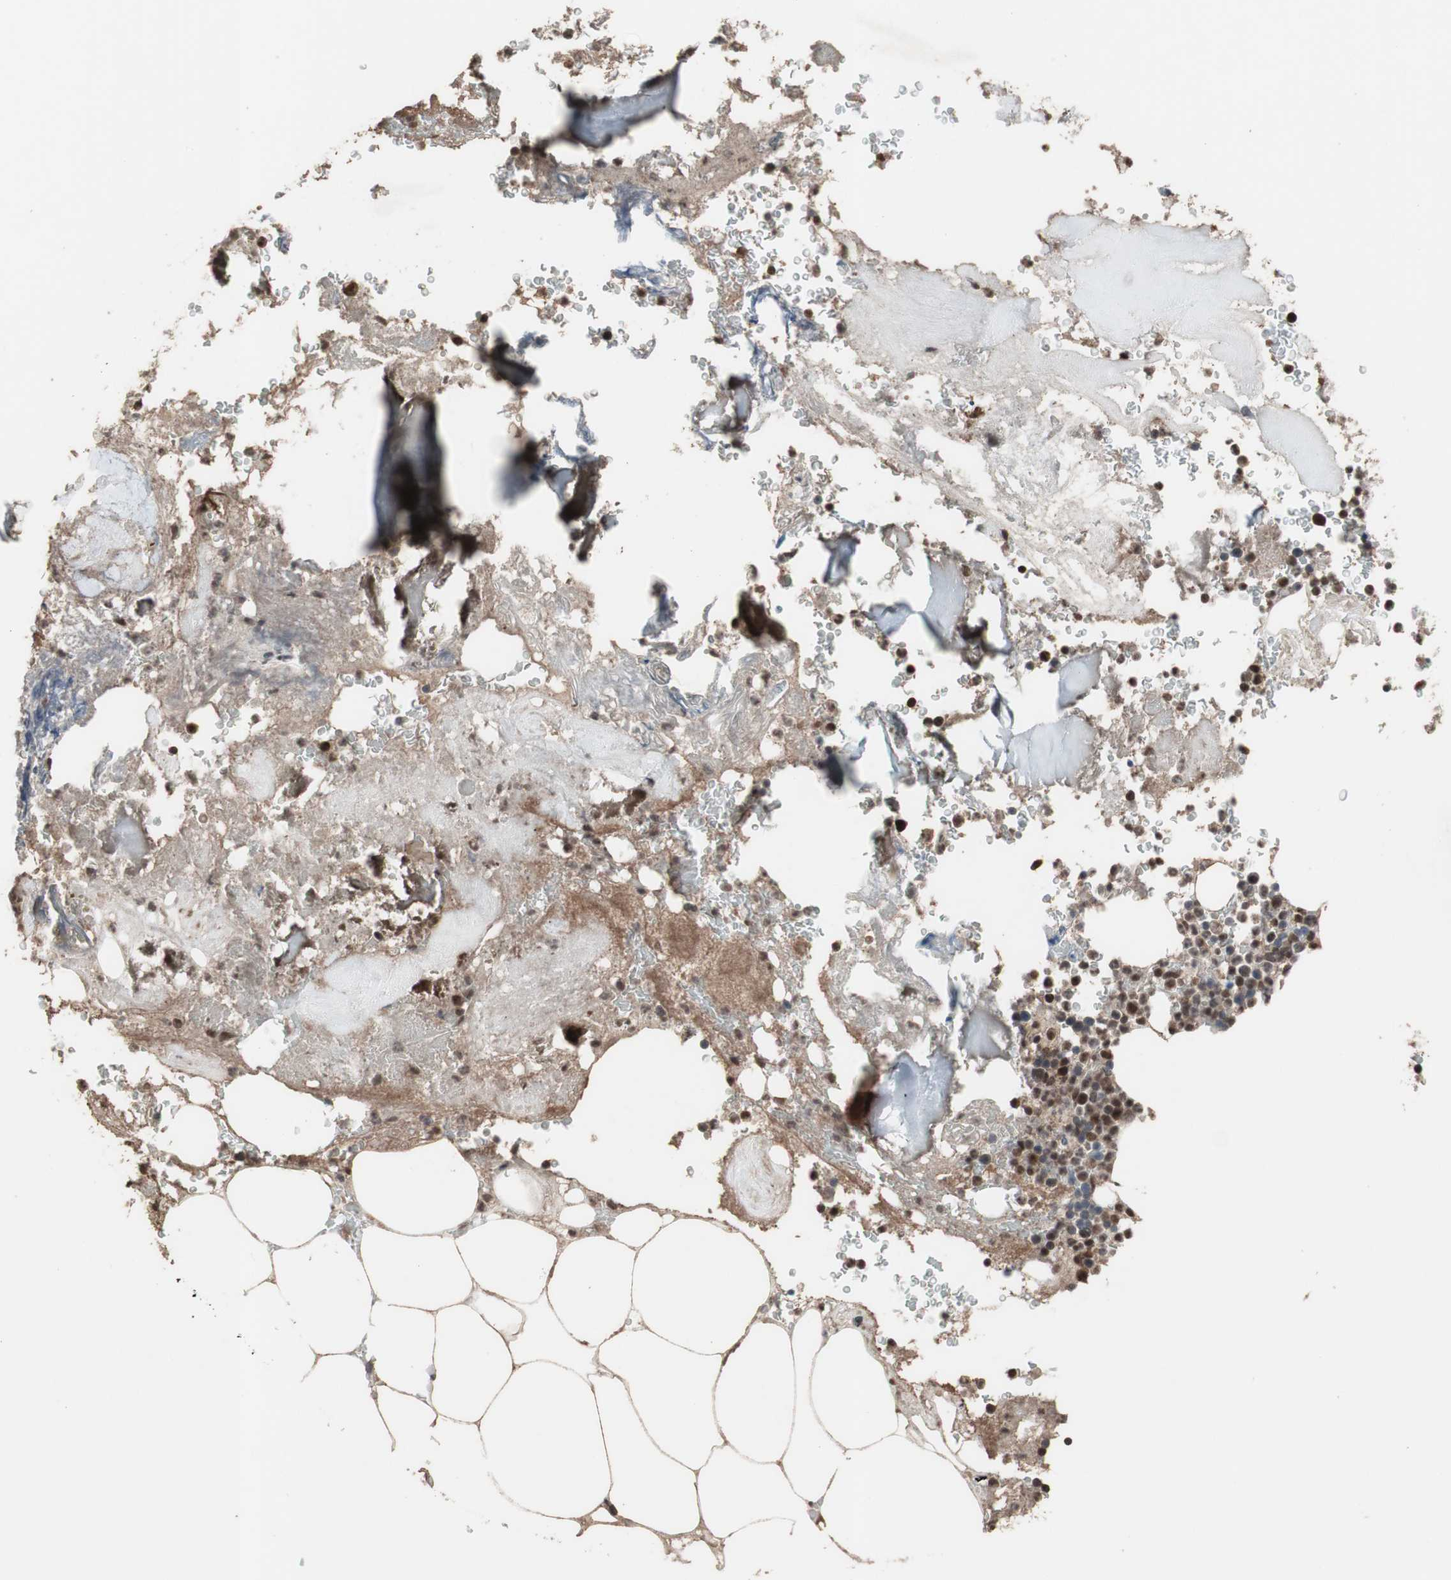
{"staining": {"intensity": "moderate", "quantity": "25%-75%", "location": "nuclear"}, "tissue": "bone marrow", "cell_type": "Hematopoietic cells", "image_type": "normal", "snomed": [{"axis": "morphology", "description": "Normal tissue, NOS"}, {"axis": "topography", "description": "Bone marrow"}], "caption": "Bone marrow stained for a protein shows moderate nuclear positivity in hematopoietic cells. (IHC, brightfield microscopy, high magnification).", "gene": "KANSL1", "patient": {"sex": "male"}}